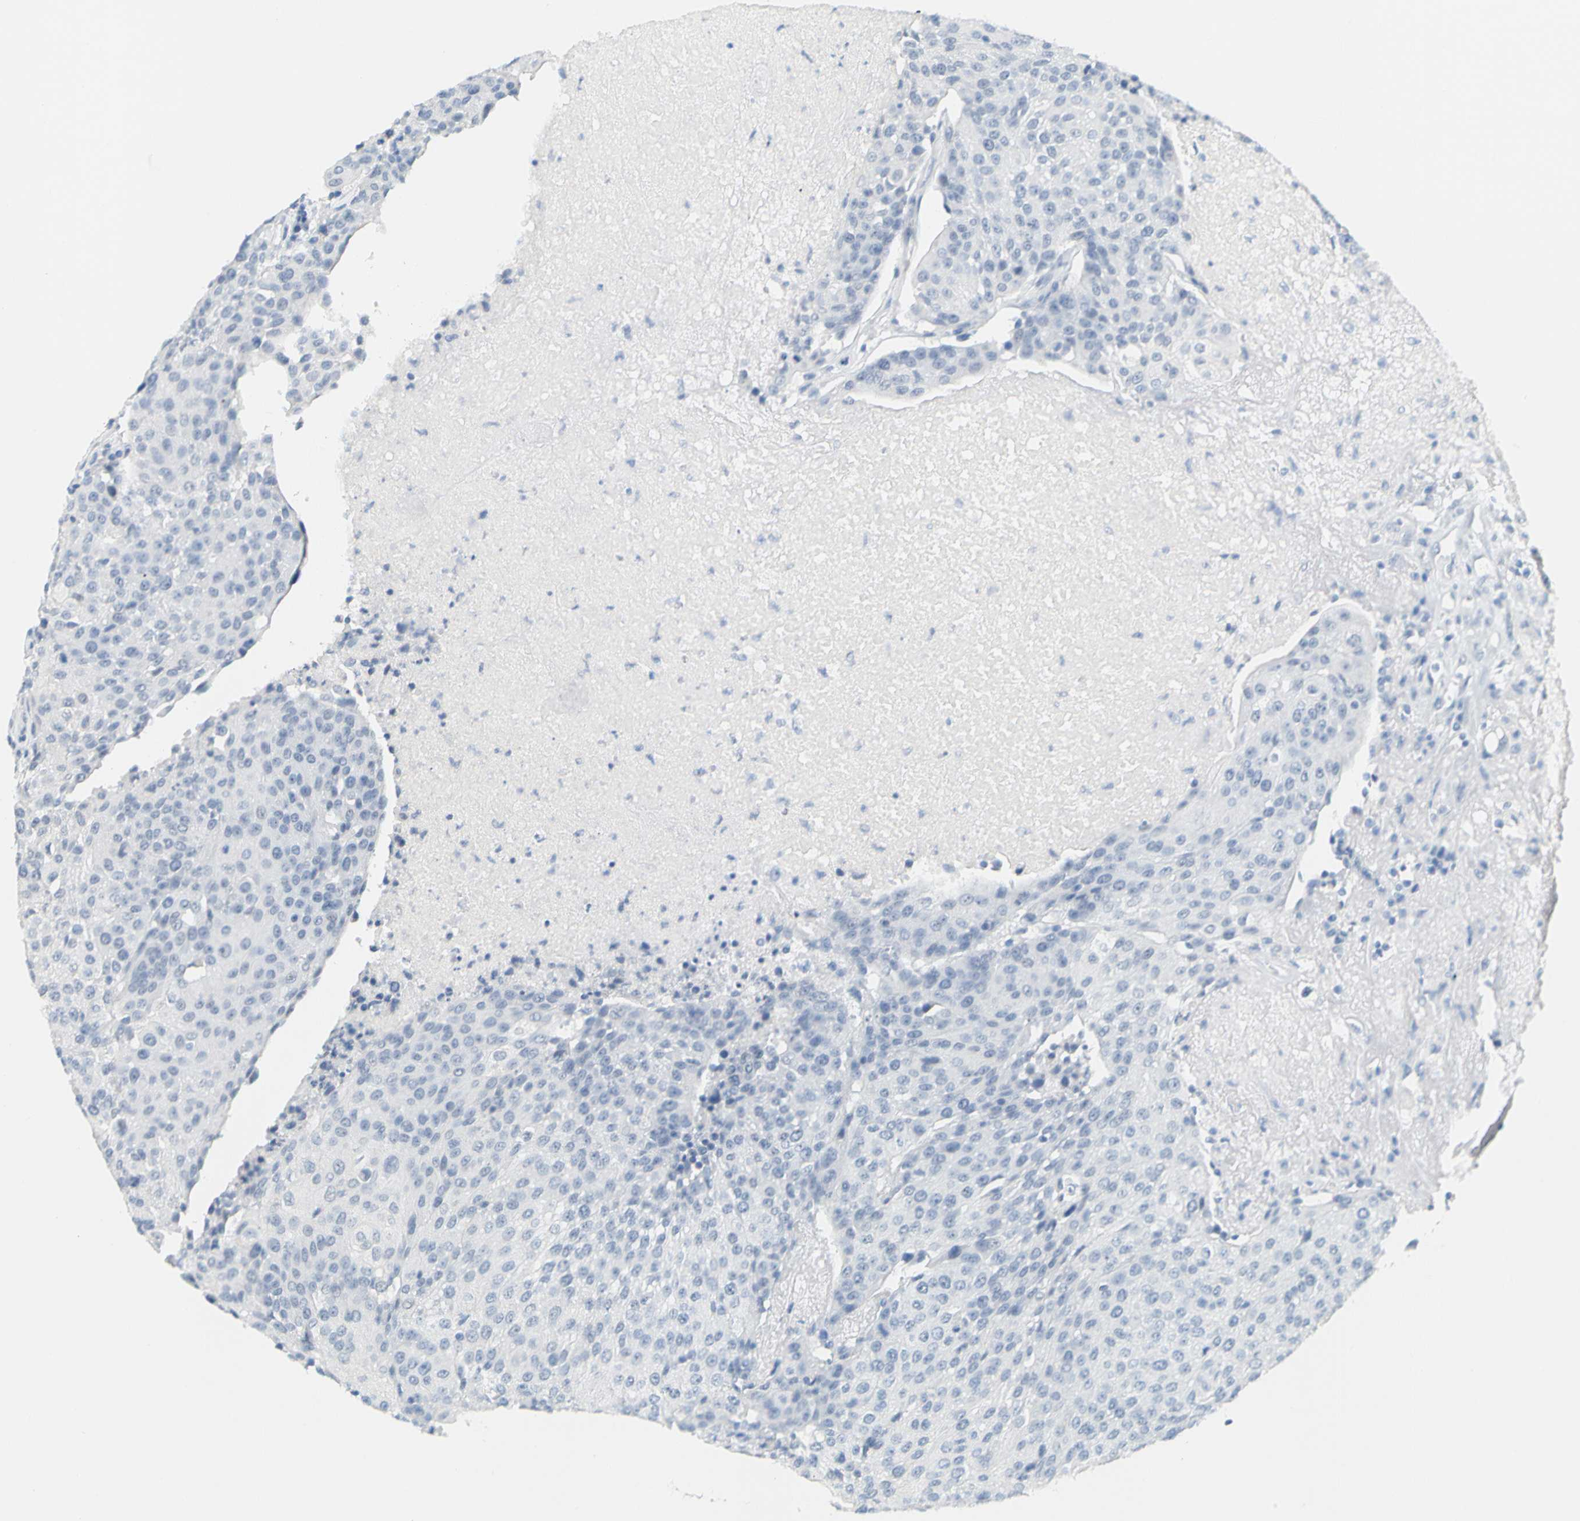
{"staining": {"intensity": "negative", "quantity": "none", "location": "none"}, "tissue": "urothelial cancer", "cell_type": "Tumor cells", "image_type": "cancer", "snomed": [{"axis": "morphology", "description": "Urothelial carcinoma, High grade"}, {"axis": "topography", "description": "Urinary bladder"}], "caption": "High power microscopy photomicrograph of an immunohistochemistry micrograph of high-grade urothelial carcinoma, revealing no significant positivity in tumor cells. (Brightfield microscopy of DAB (3,3'-diaminobenzidine) immunohistochemistry at high magnification).", "gene": "OPN1SW", "patient": {"sex": "female", "age": 85}}